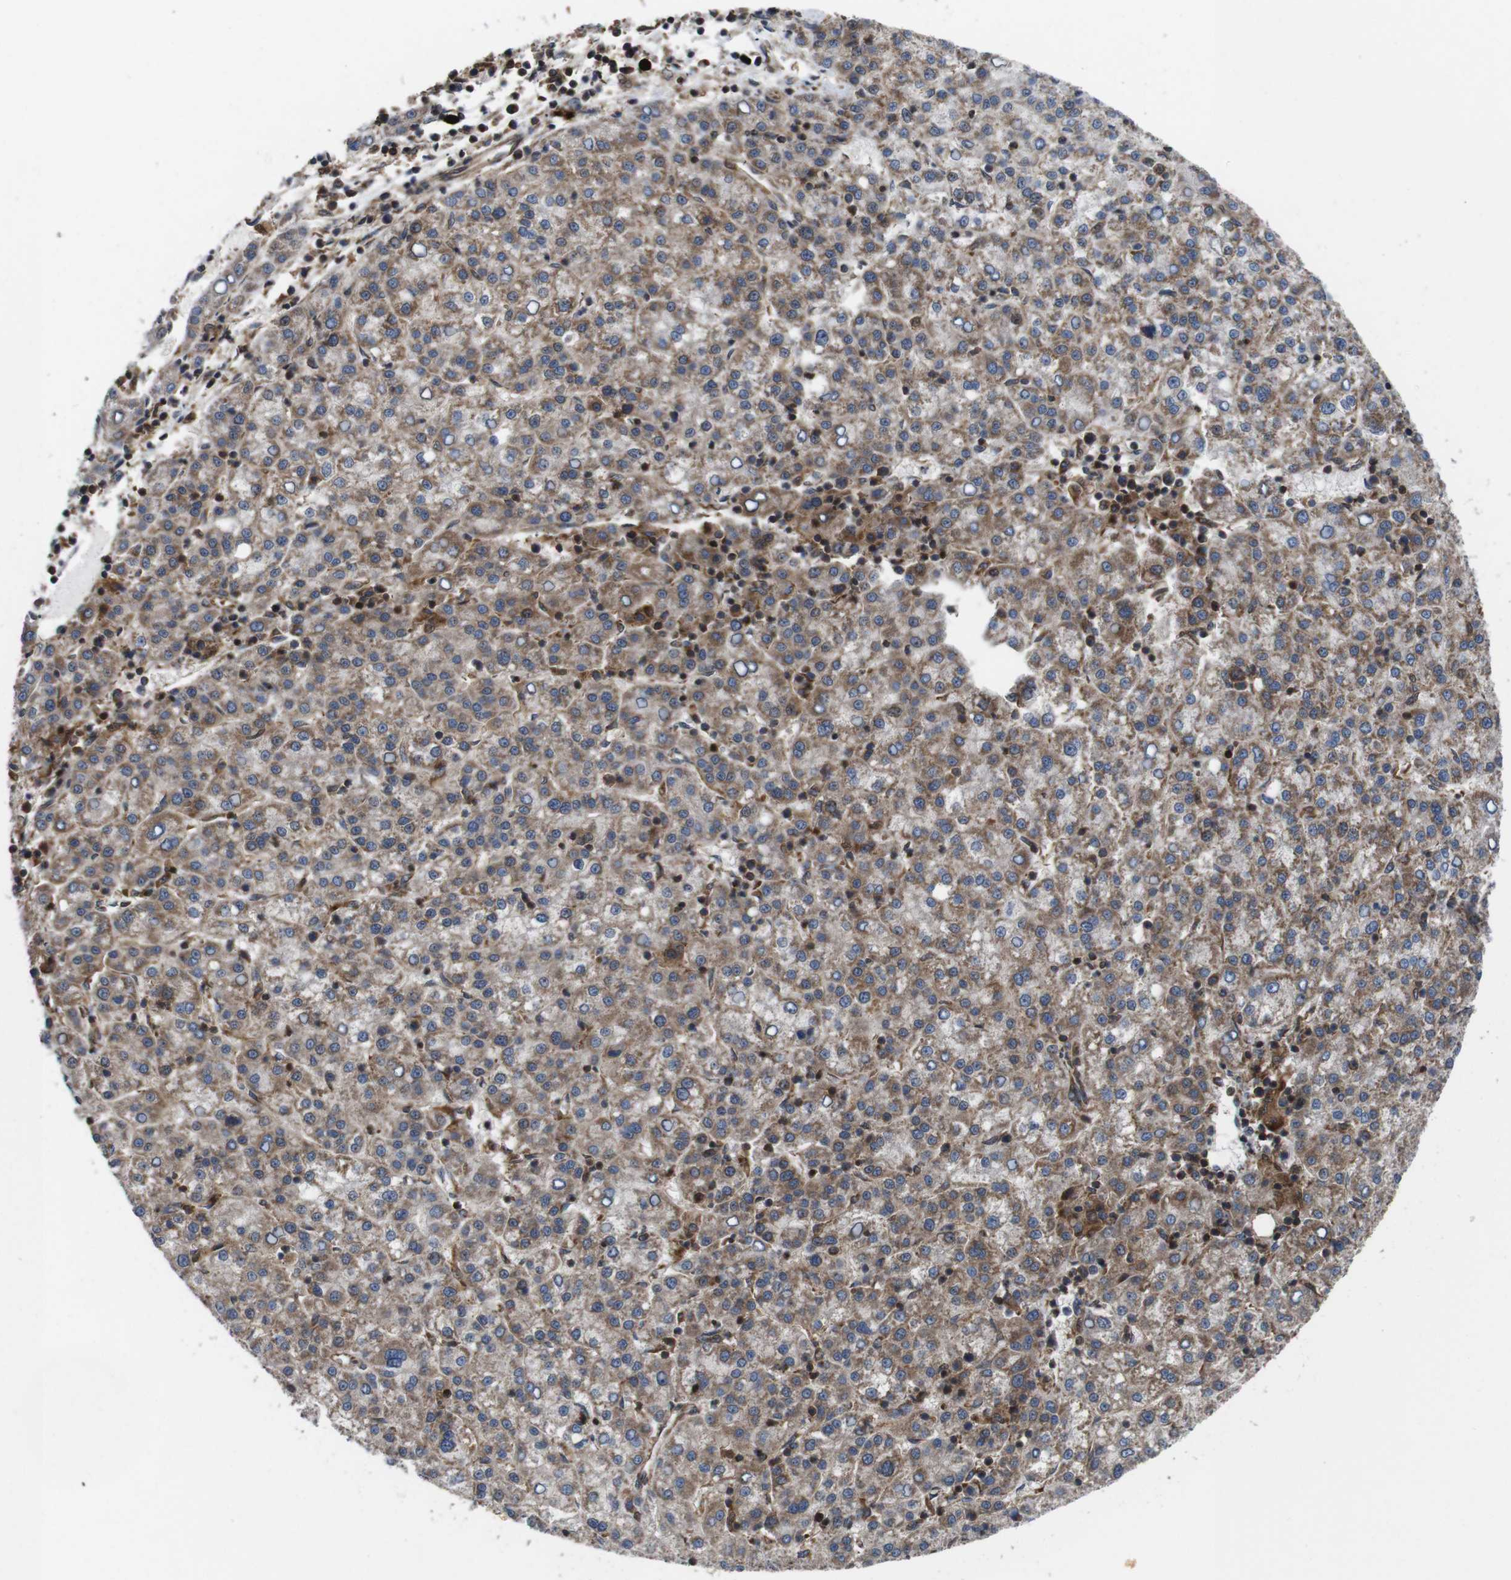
{"staining": {"intensity": "moderate", "quantity": "25%-75%", "location": "cytoplasmic/membranous"}, "tissue": "liver cancer", "cell_type": "Tumor cells", "image_type": "cancer", "snomed": [{"axis": "morphology", "description": "Carcinoma, Hepatocellular, NOS"}, {"axis": "topography", "description": "Liver"}], "caption": "Liver cancer tissue demonstrates moderate cytoplasmic/membranous expression in about 25%-75% of tumor cells, visualized by immunohistochemistry.", "gene": "HK1", "patient": {"sex": "female", "age": 58}}